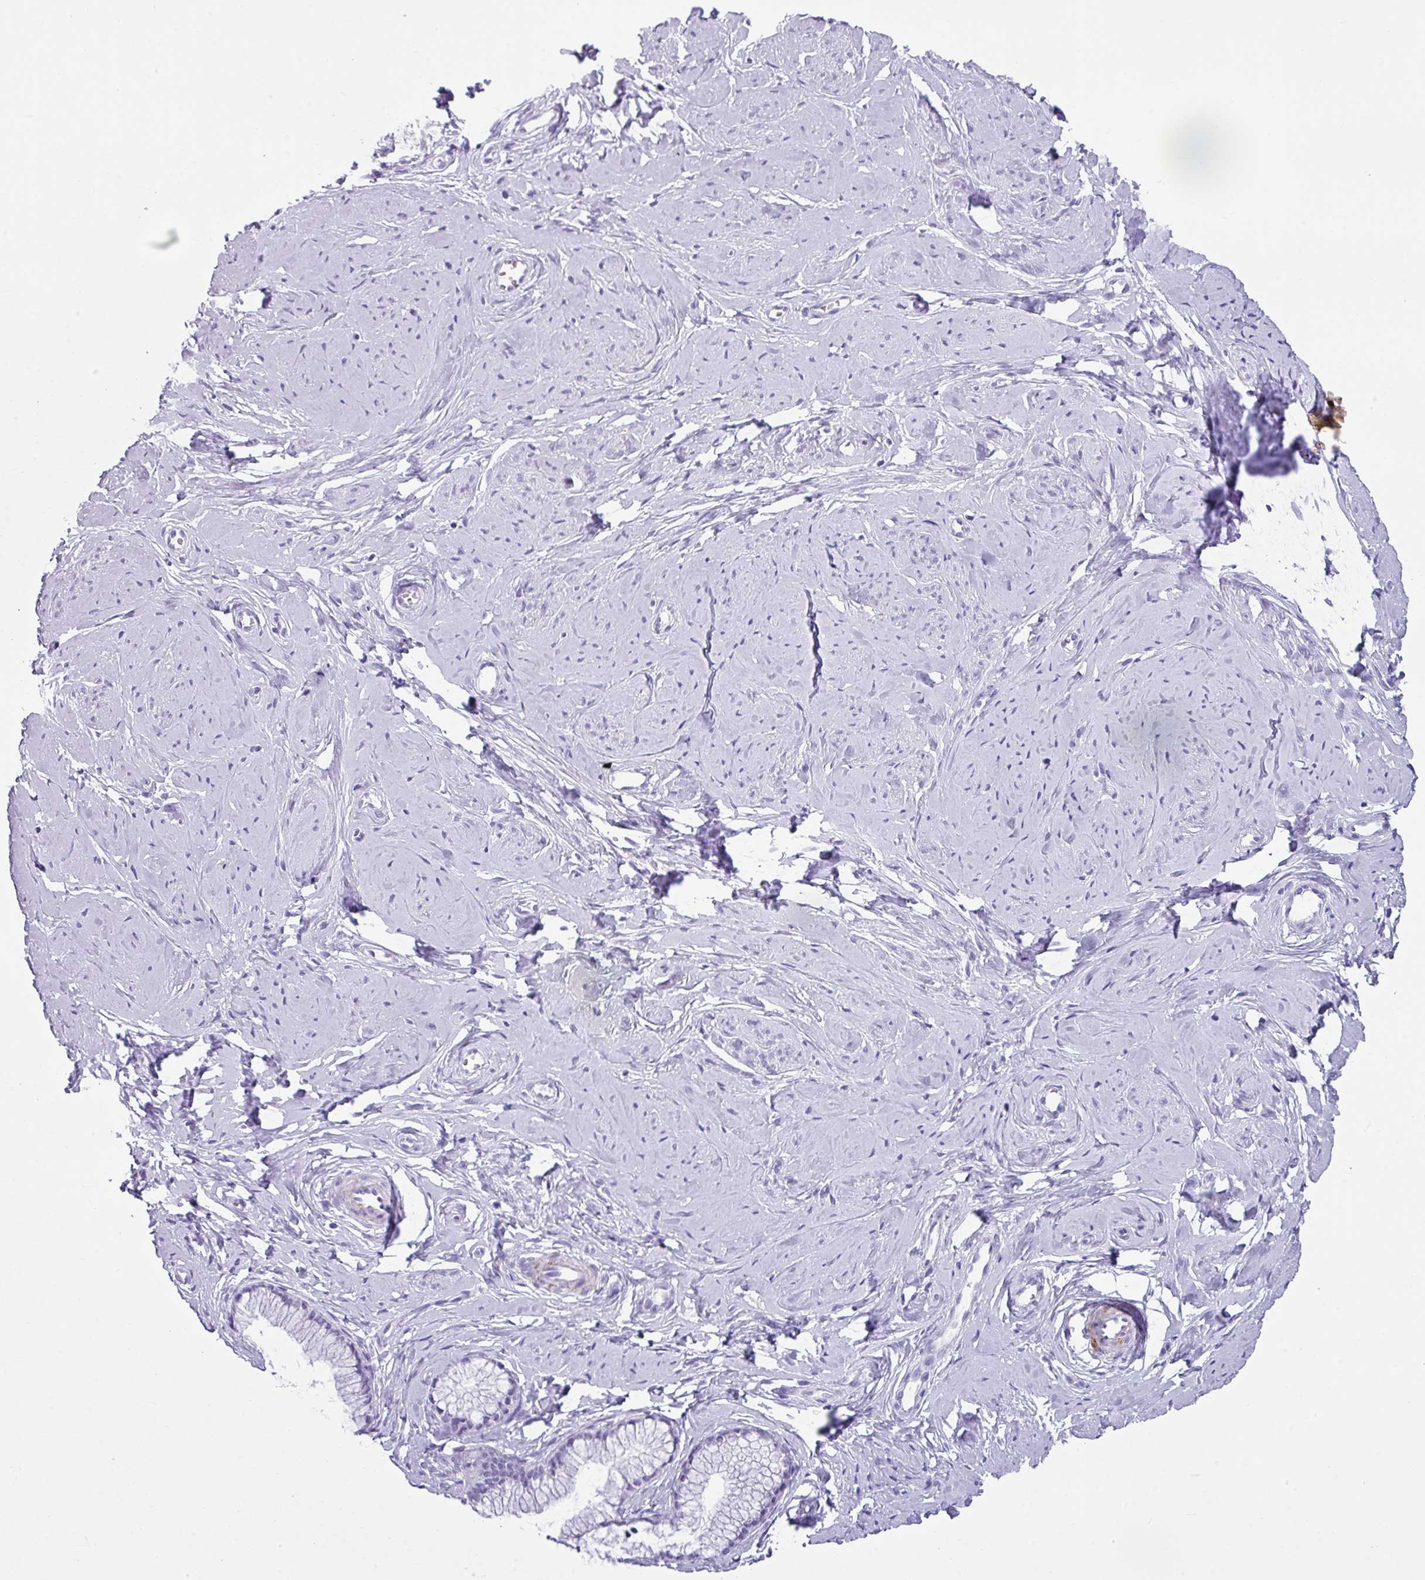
{"staining": {"intensity": "negative", "quantity": "none", "location": "none"}, "tissue": "cervix", "cell_type": "Glandular cells", "image_type": "normal", "snomed": [{"axis": "morphology", "description": "Normal tissue, NOS"}, {"axis": "topography", "description": "Cervix"}], "caption": "The immunohistochemistry (IHC) histopathology image has no significant staining in glandular cells of cervix.", "gene": "ZNF568", "patient": {"sex": "female", "age": 40}}